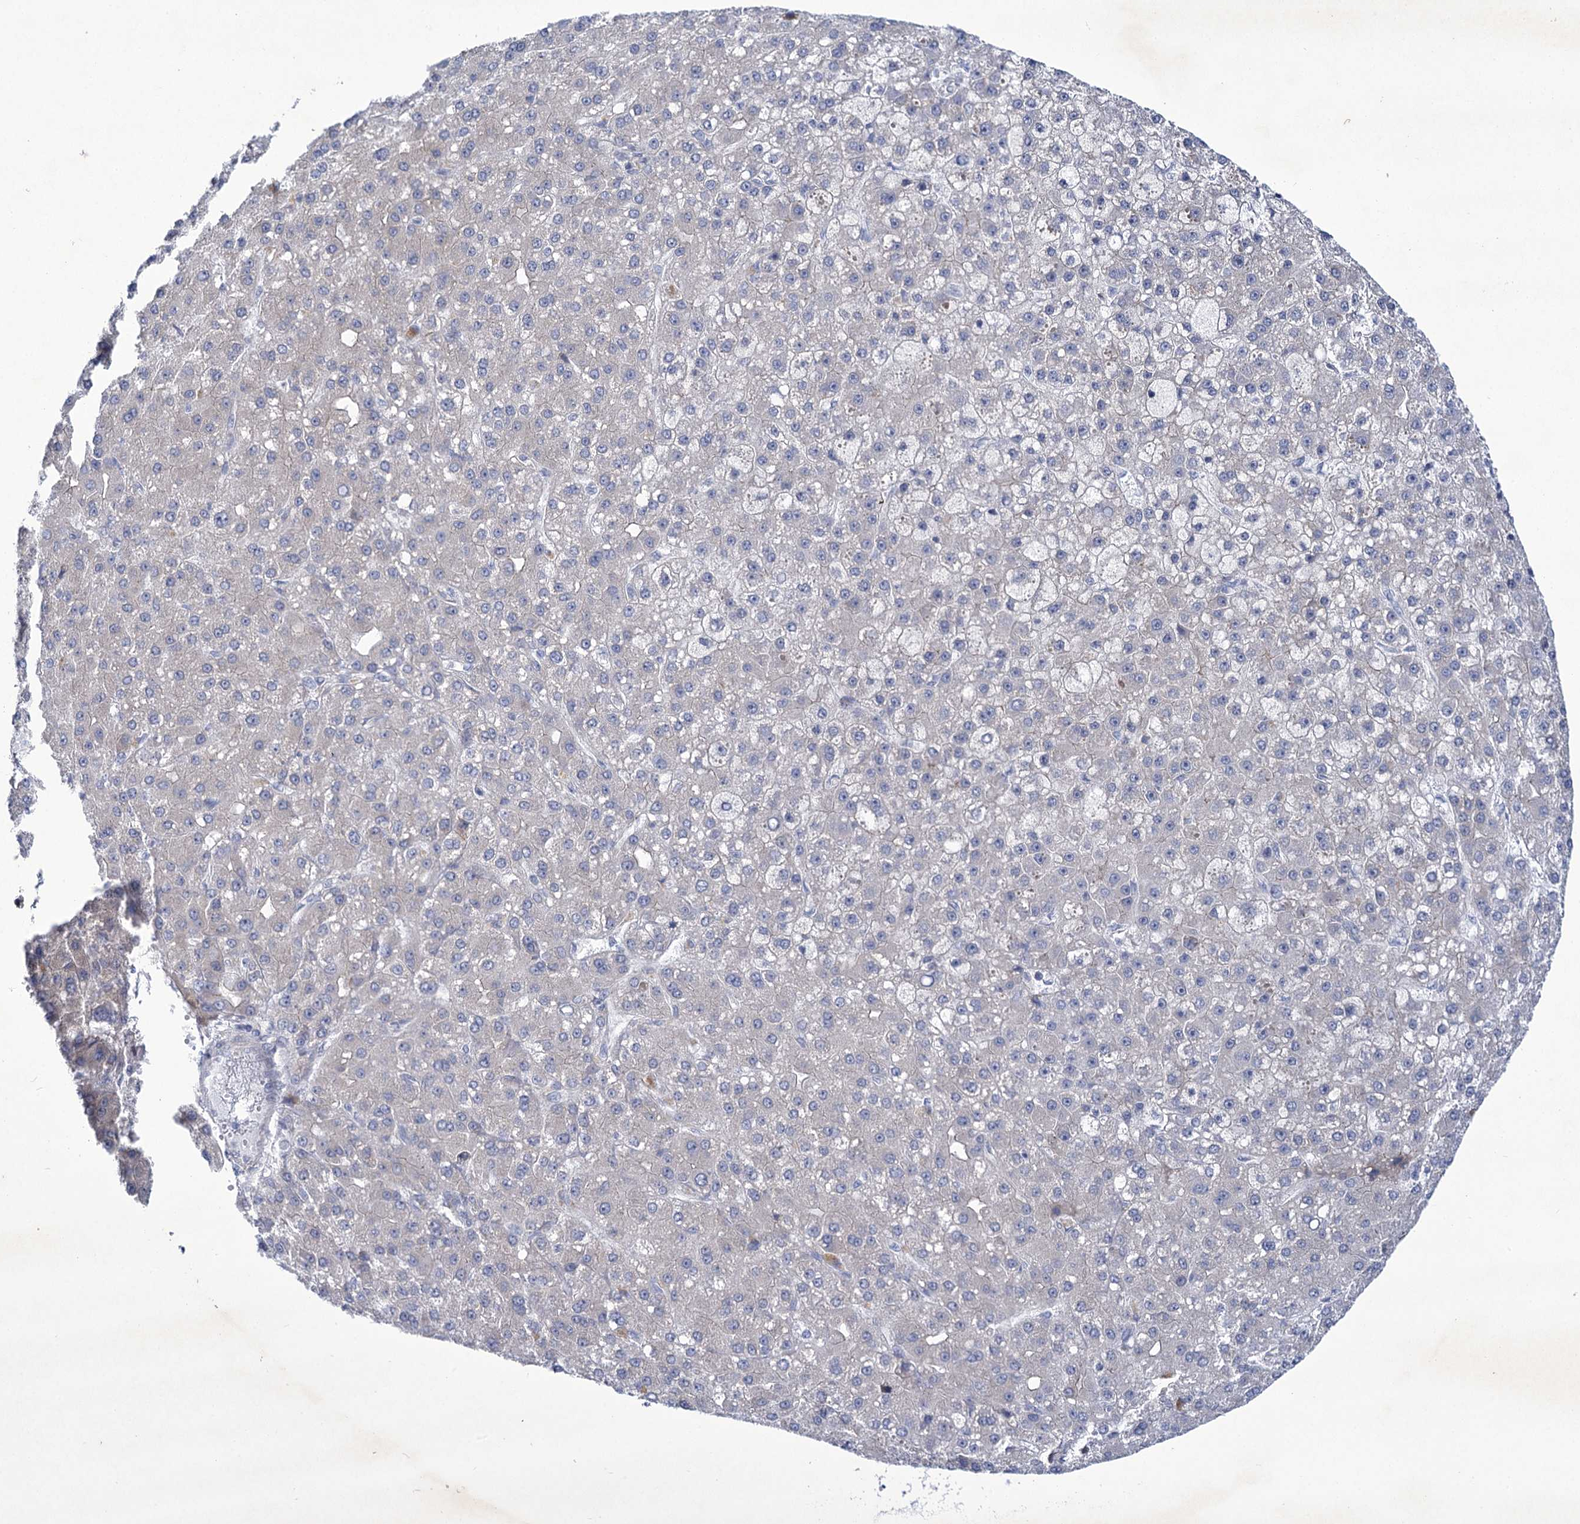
{"staining": {"intensity": "negative", "quantity": "none", "location": "none"}, "tissue": "liver cancer", "cell_type": "Tumor cells", "image_type": "cancer", "snomed": [{"axis": "morphology", "description": "Carcinoma, Hepatocellular, NOS"}, {"axis": "topography", "description": "Liver"}], "caption": "Tumor cells show no significant protein positivity in hepatocellular carcinoma (liver). (Brightfield microscopy of DAB immunohistochemistry at high magnification).", "gene": "MBLAC2", "patient": {"sex": "male", "age": 67}}